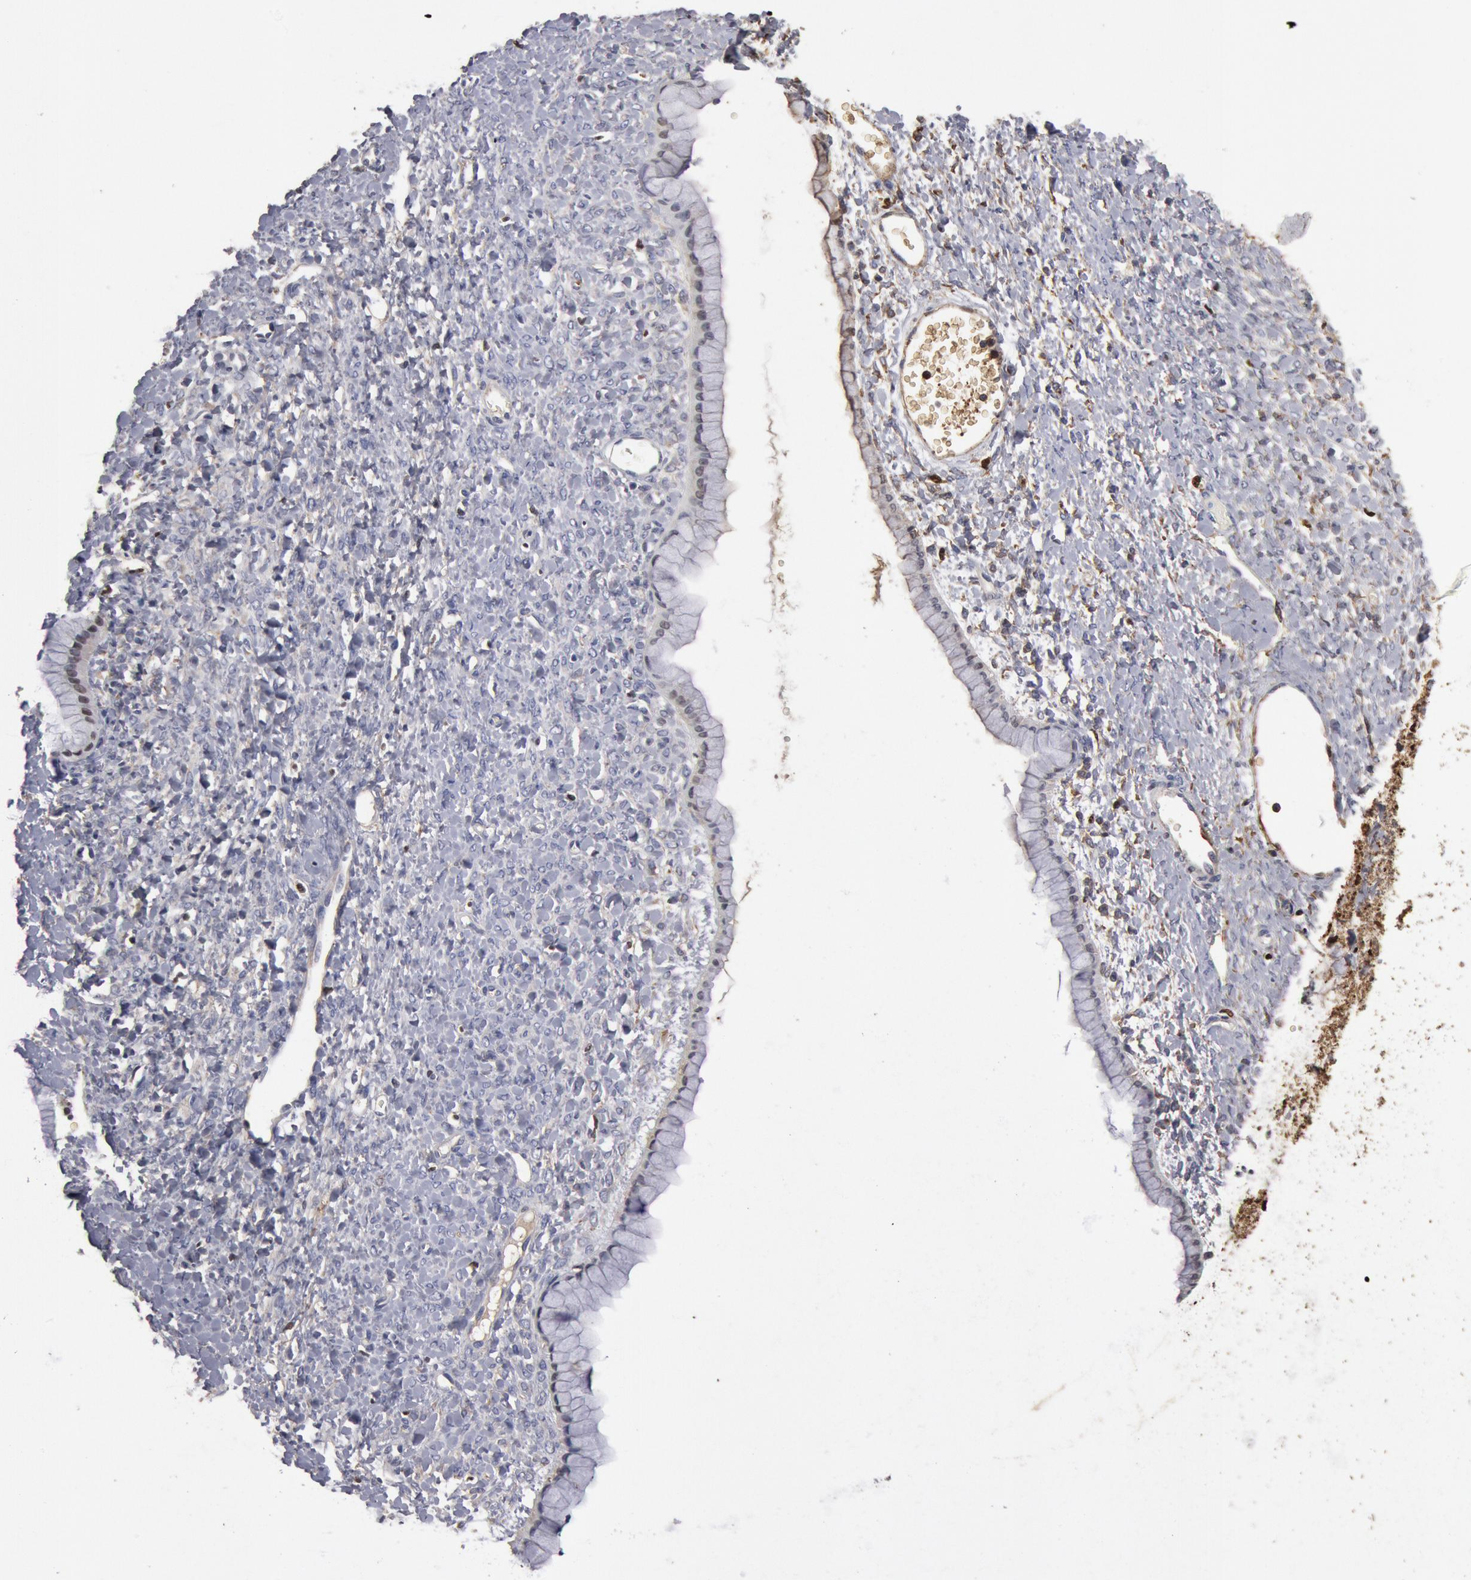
{"staining": {"intensity": "moderate", "quantity": ">75%", "location": "cytoplasmic/membranous"}, "tissue": "ovarian cancer", "cell_type": "Tumor cells", "image_type": "cancer", "snomed": [{"axis": "morphology", "description": "Cystadenocarcinoma, mucinous, NOS"}, {"axis": "topography", "description": "Ovary"}], "caption": "Tumor cells reveal moderate cytoplasmic/membranous staining in approximately >75% of cells in ovarian cancer (mucinous cystadenocarcinoma).", "gene": "FOXA2", "patient": {"sex": "female", "age": 25}}